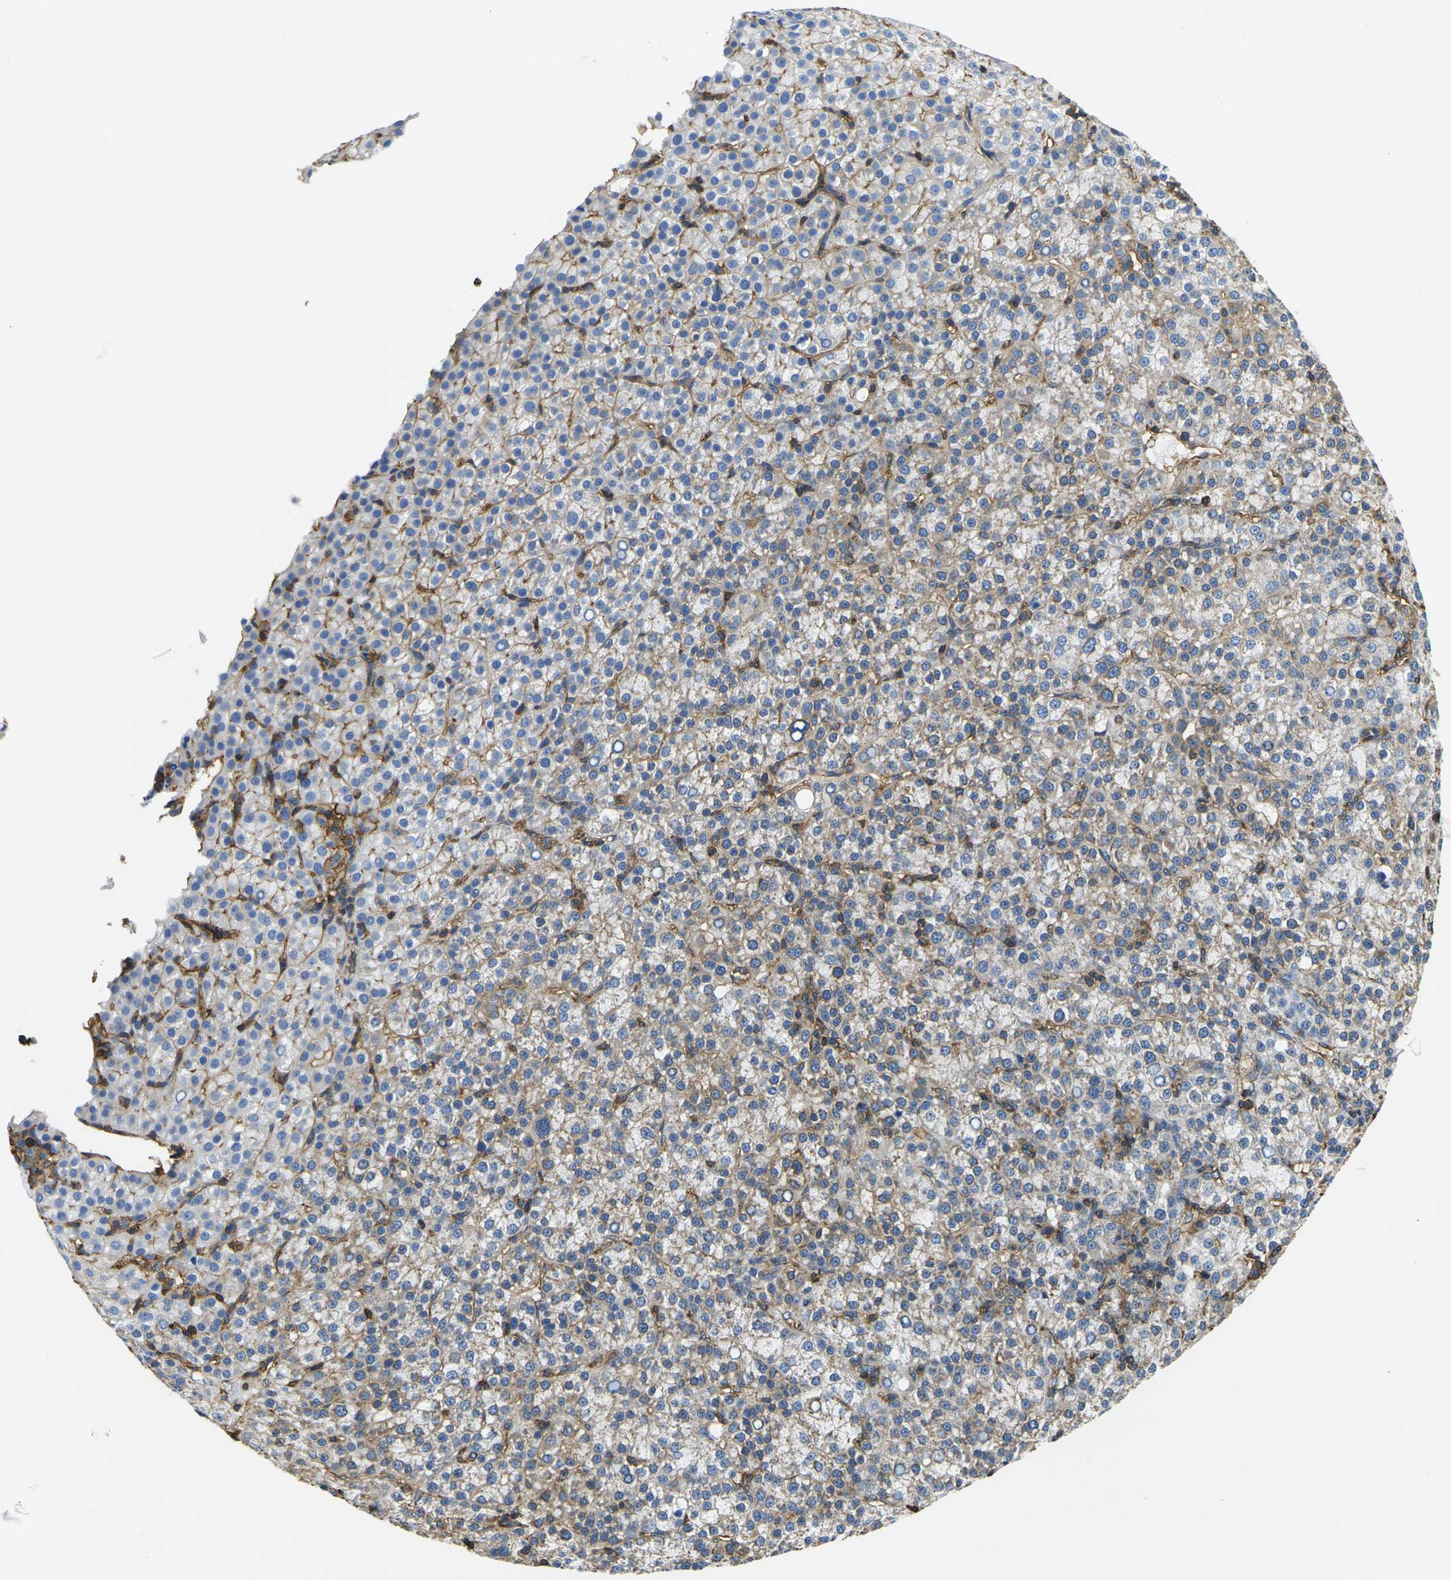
{"staining": {"intensity": "weak", "quantity": "25%-75%", "location": "cytoplasmic/membranous"}, "tissue": "liver cancer", "cell_type": "Tumor cells", "image_type": "cancer", "snomed": [{"axis": "morphology", "description": "Carcinoma, Hepatocellular, NOS"}, {"axis": "topography", "description": "Liver"}], "caption": "IHC (DAB) staining of liver hepatocellular carcinoma shows weak cytoplasmic/membranous protein expression in about 25%-75% of tumor cells.", "gene": "FAM110D", "patient": {"sex": "female", "age": 58}}